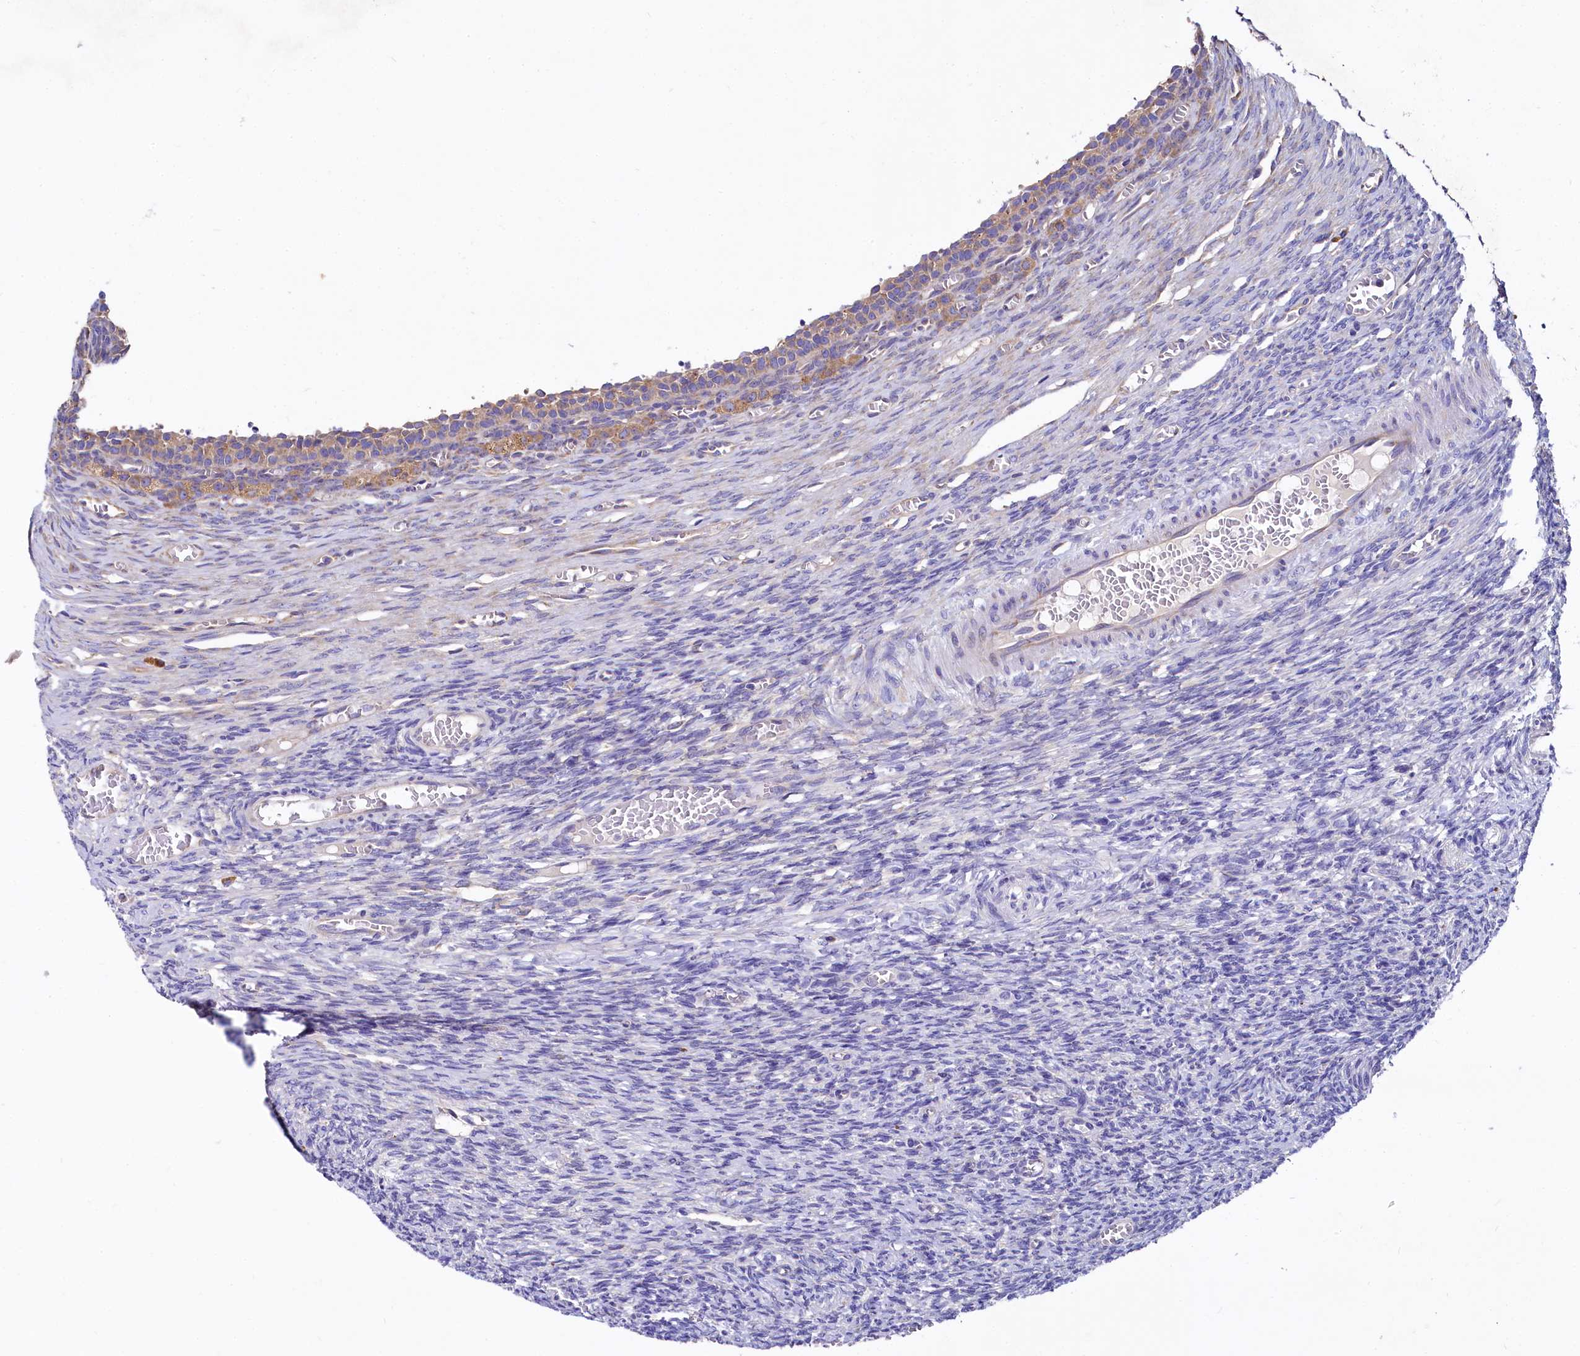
{"staining": {"intensity": "moderate", "quantity": ">75%", "location": "cytoplasmic/membranous"}, "tissue": "ovary", "cell_type": "Follicle cells", "image_type": "normal", "snomed": [{"axis": "morphology", "description": "Normal tissue, NOS"}, {"axis": "topography", "description": "Ovary"}], "caption": "Moderate cytoplasmic/membranous positivity for a protein is seen in approximately >75% of follicle cells of normal ovary using immunohistochemistry (IHC).", "gene": "QARS1", "patient": {"sex": "female", "age": 27}}